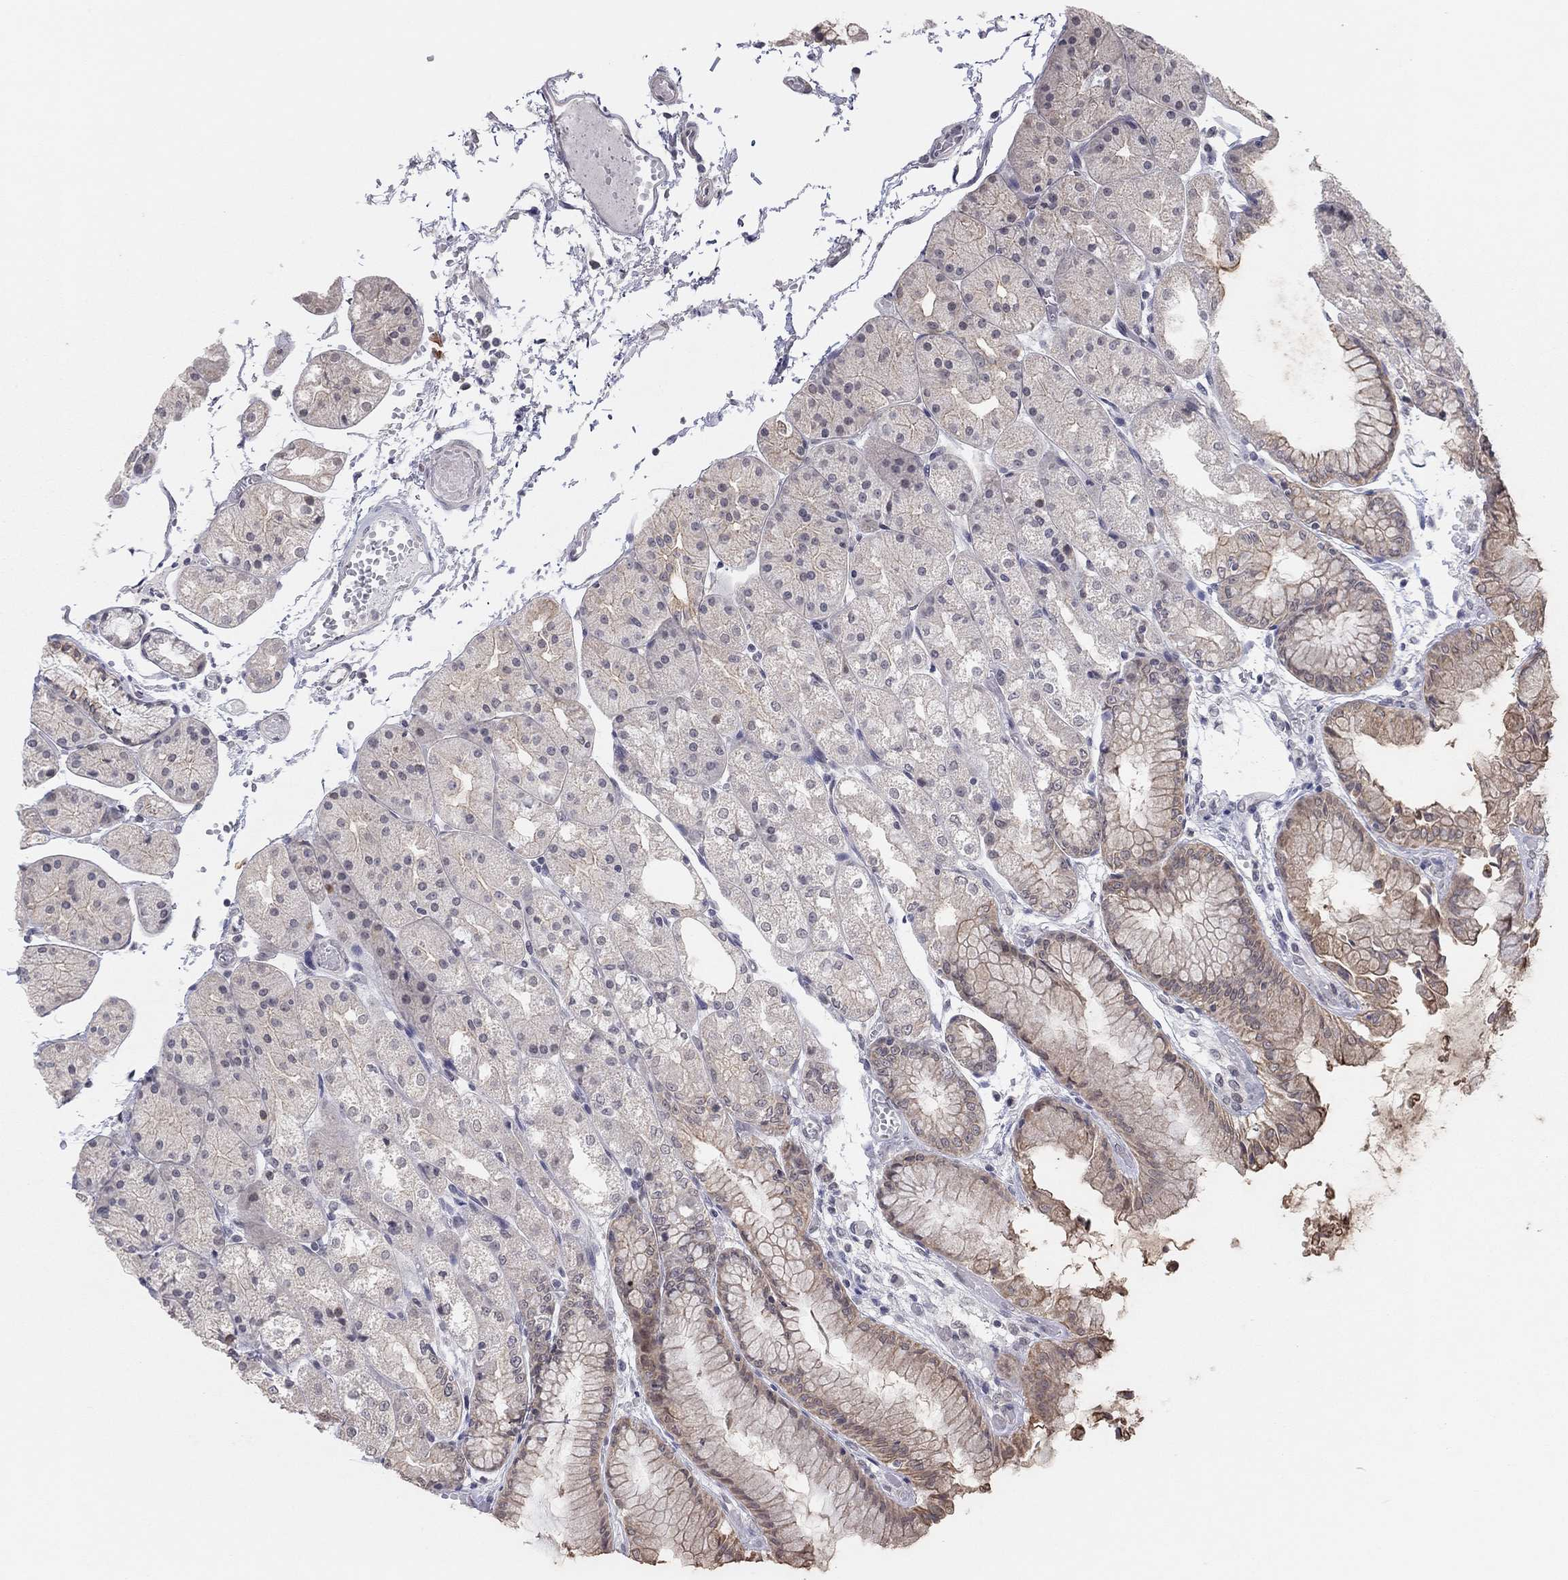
{"staining": {"intensity": "weak", "quantity": "25%-75%", "location": "cytoplasmic/membranous"}, "tissue": "stomach", "cell_type": "Glandular cells", "image_type": "normal", "snomed": [{"axis": "morphology", "description": "Normal tissue, NOS"}, {"axis": "topography", "description": "Stomach, upper"}], "caption": "Benign stomach reveals weak cytoplasmic/membranous expression in approximately 25%-75% of glandular cells, visualized by immunohistochemistry. The protein is stained brown, and the nuclei are stained in blue (DAB (3,3'-diaminobenzidine) IHC with brightfield microscopy, high magnification).", "gene": "SLC22A2", "patient": {"sex": "male", "age": 72}}